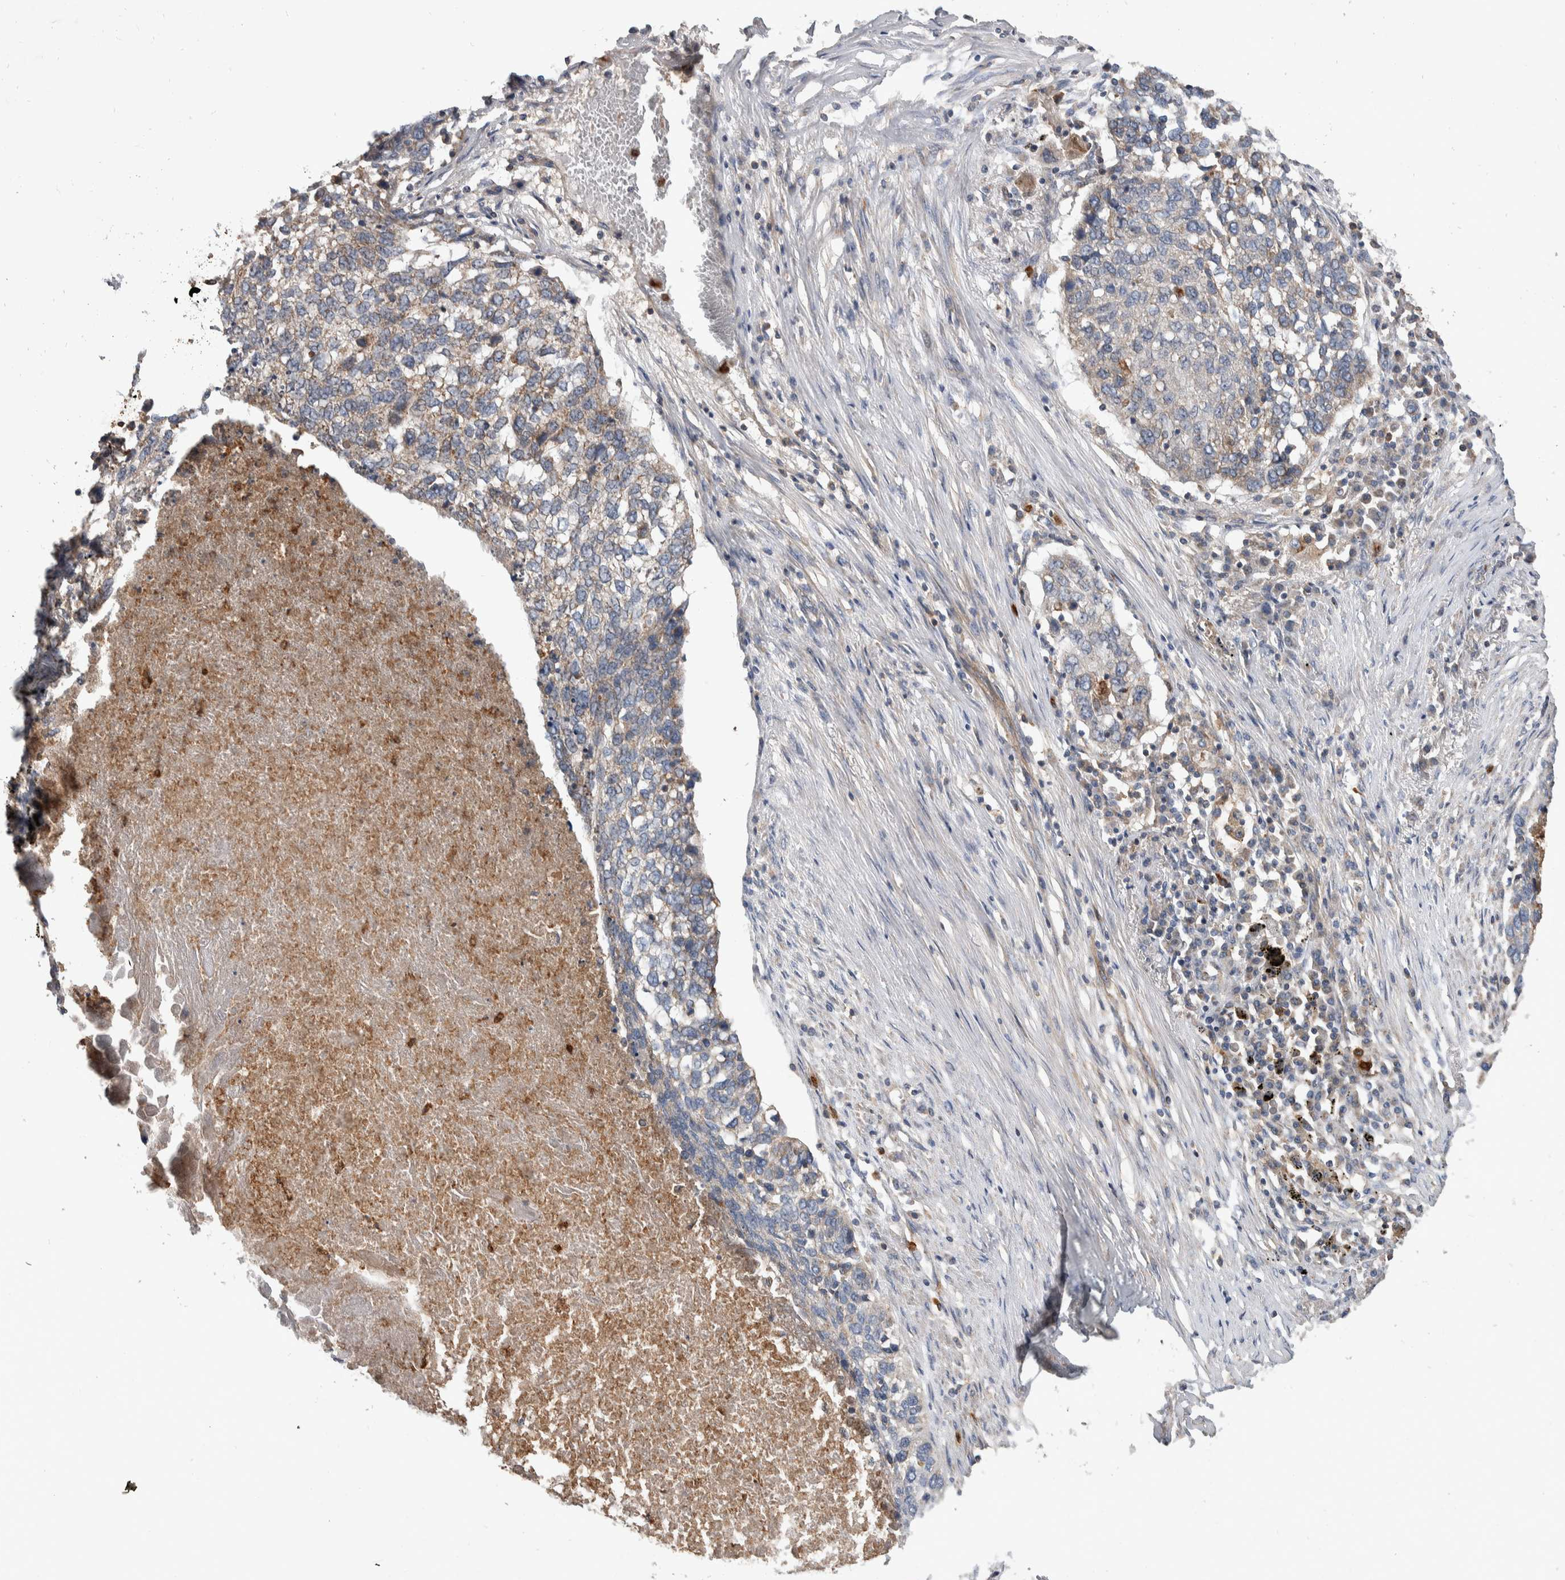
{"staining": {"intensity": "negative", "quantity": "none", "location": "none"}, "tissue": "lung cancer", "cell_type": "Tumor cells", "image_type": "cancer", "snomed": [{"axis": "morphology", "description": "Squamous cell carcinoma, NOS"}, {"axis": "topography", "description": "Lung"}], "caption": "High magnification brightfield microscopy of lung cancer (squamous cell carcinoma) stained with DAB (3,3'-diaminobenzidine) (brown) and counterstained with hematoxylin (blue): tumor cells show no significant staining.", "gene": "SDCBP", "patient": {"sex": "female", "age": 63}}